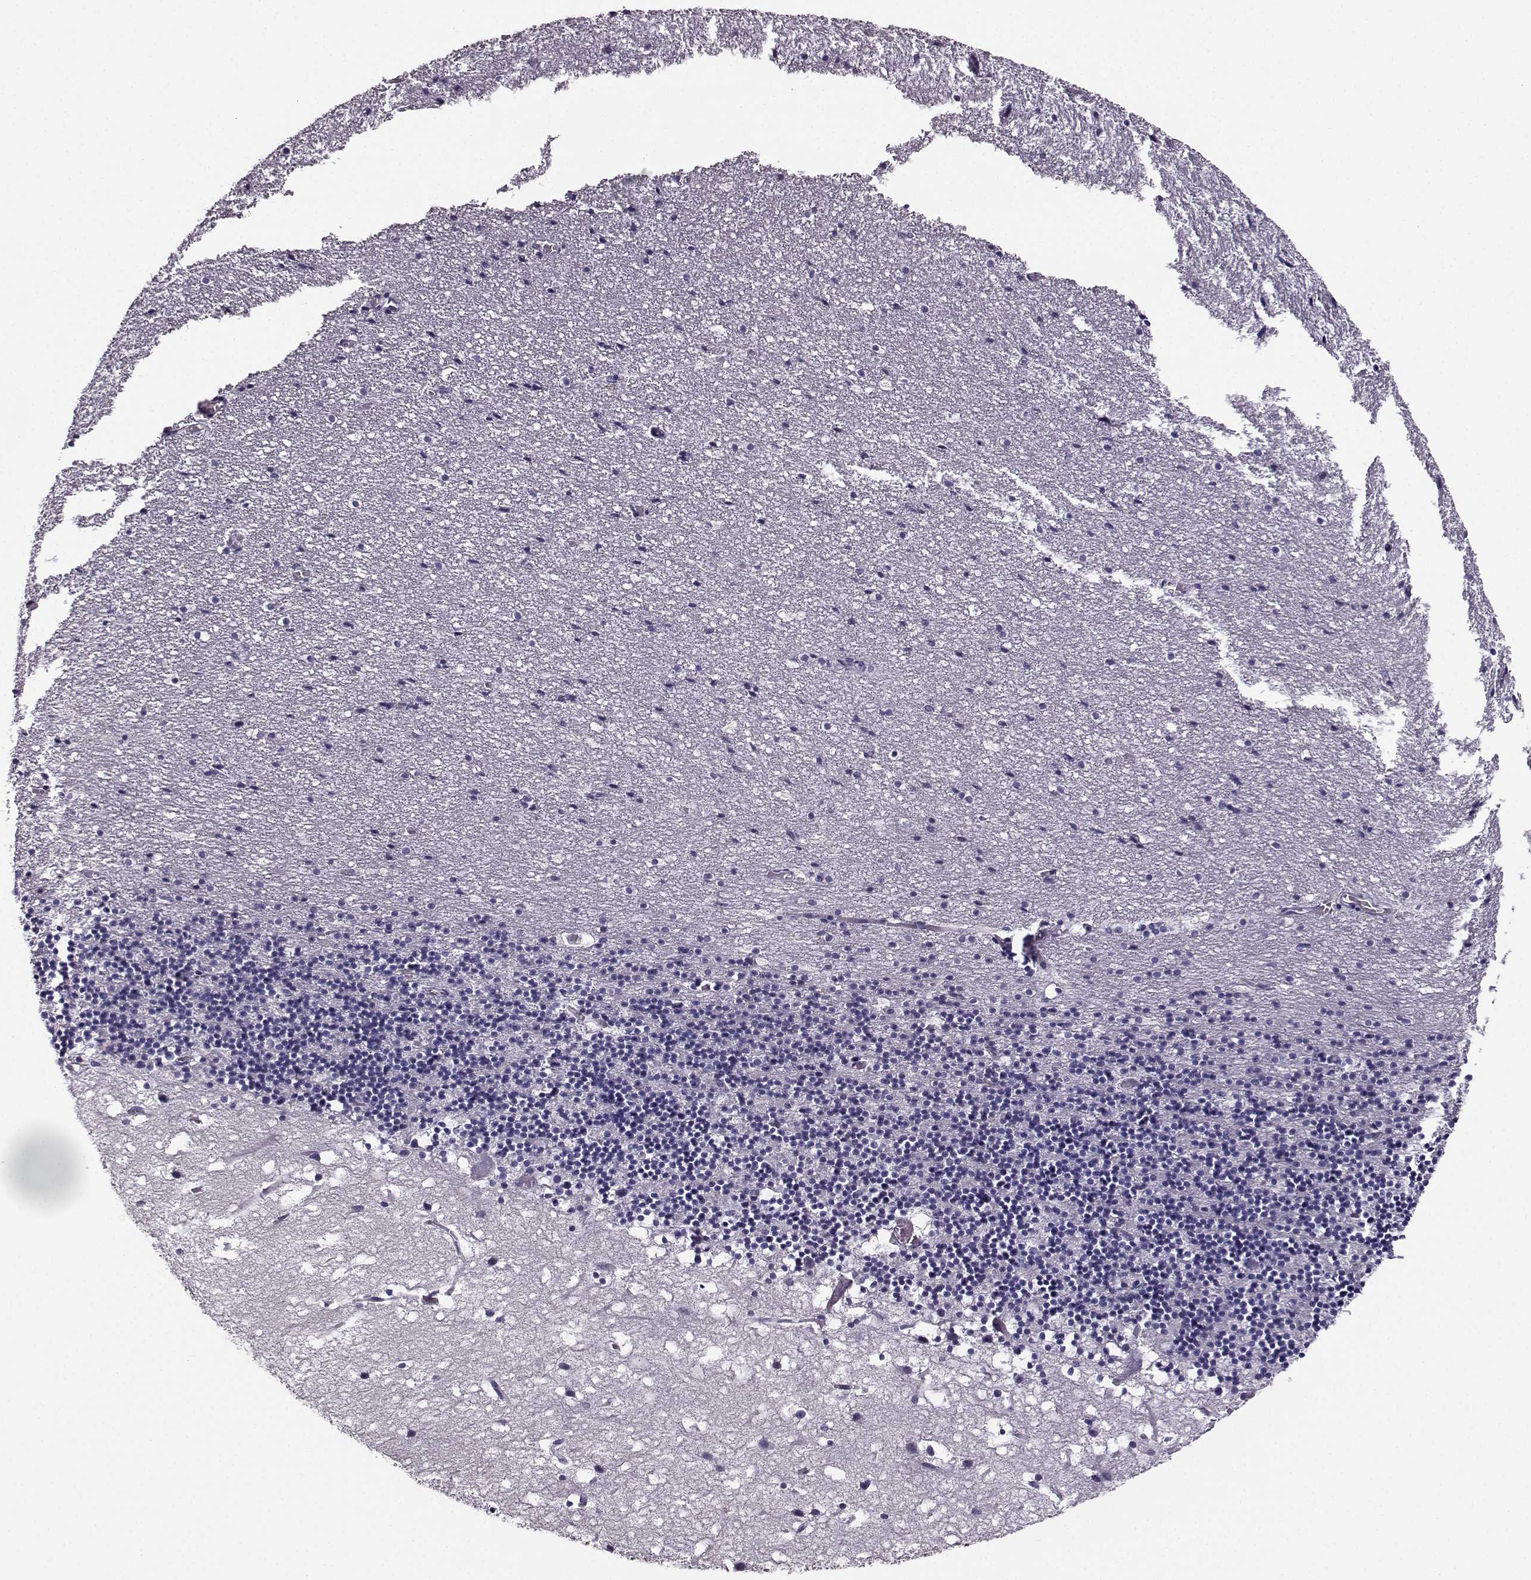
{"staining": {"intensity": "negative", "quantity": "none", "location": "none"}, "tissue": "cerebellum", "cell_type": "Cells in granular layer", "image_type": "normal", "snomed": [{"axis": "morphology", "description": "Normal tissue, NOS"}, {"axis": "topography", "description": "Cerebellum"}], "caption": "This is an IHC micrograph of unremarkable human cerebellum. There is no staining in cells in granular layer.", "gene": "CASR", "patient": {"sex": "male", "age": 37}}